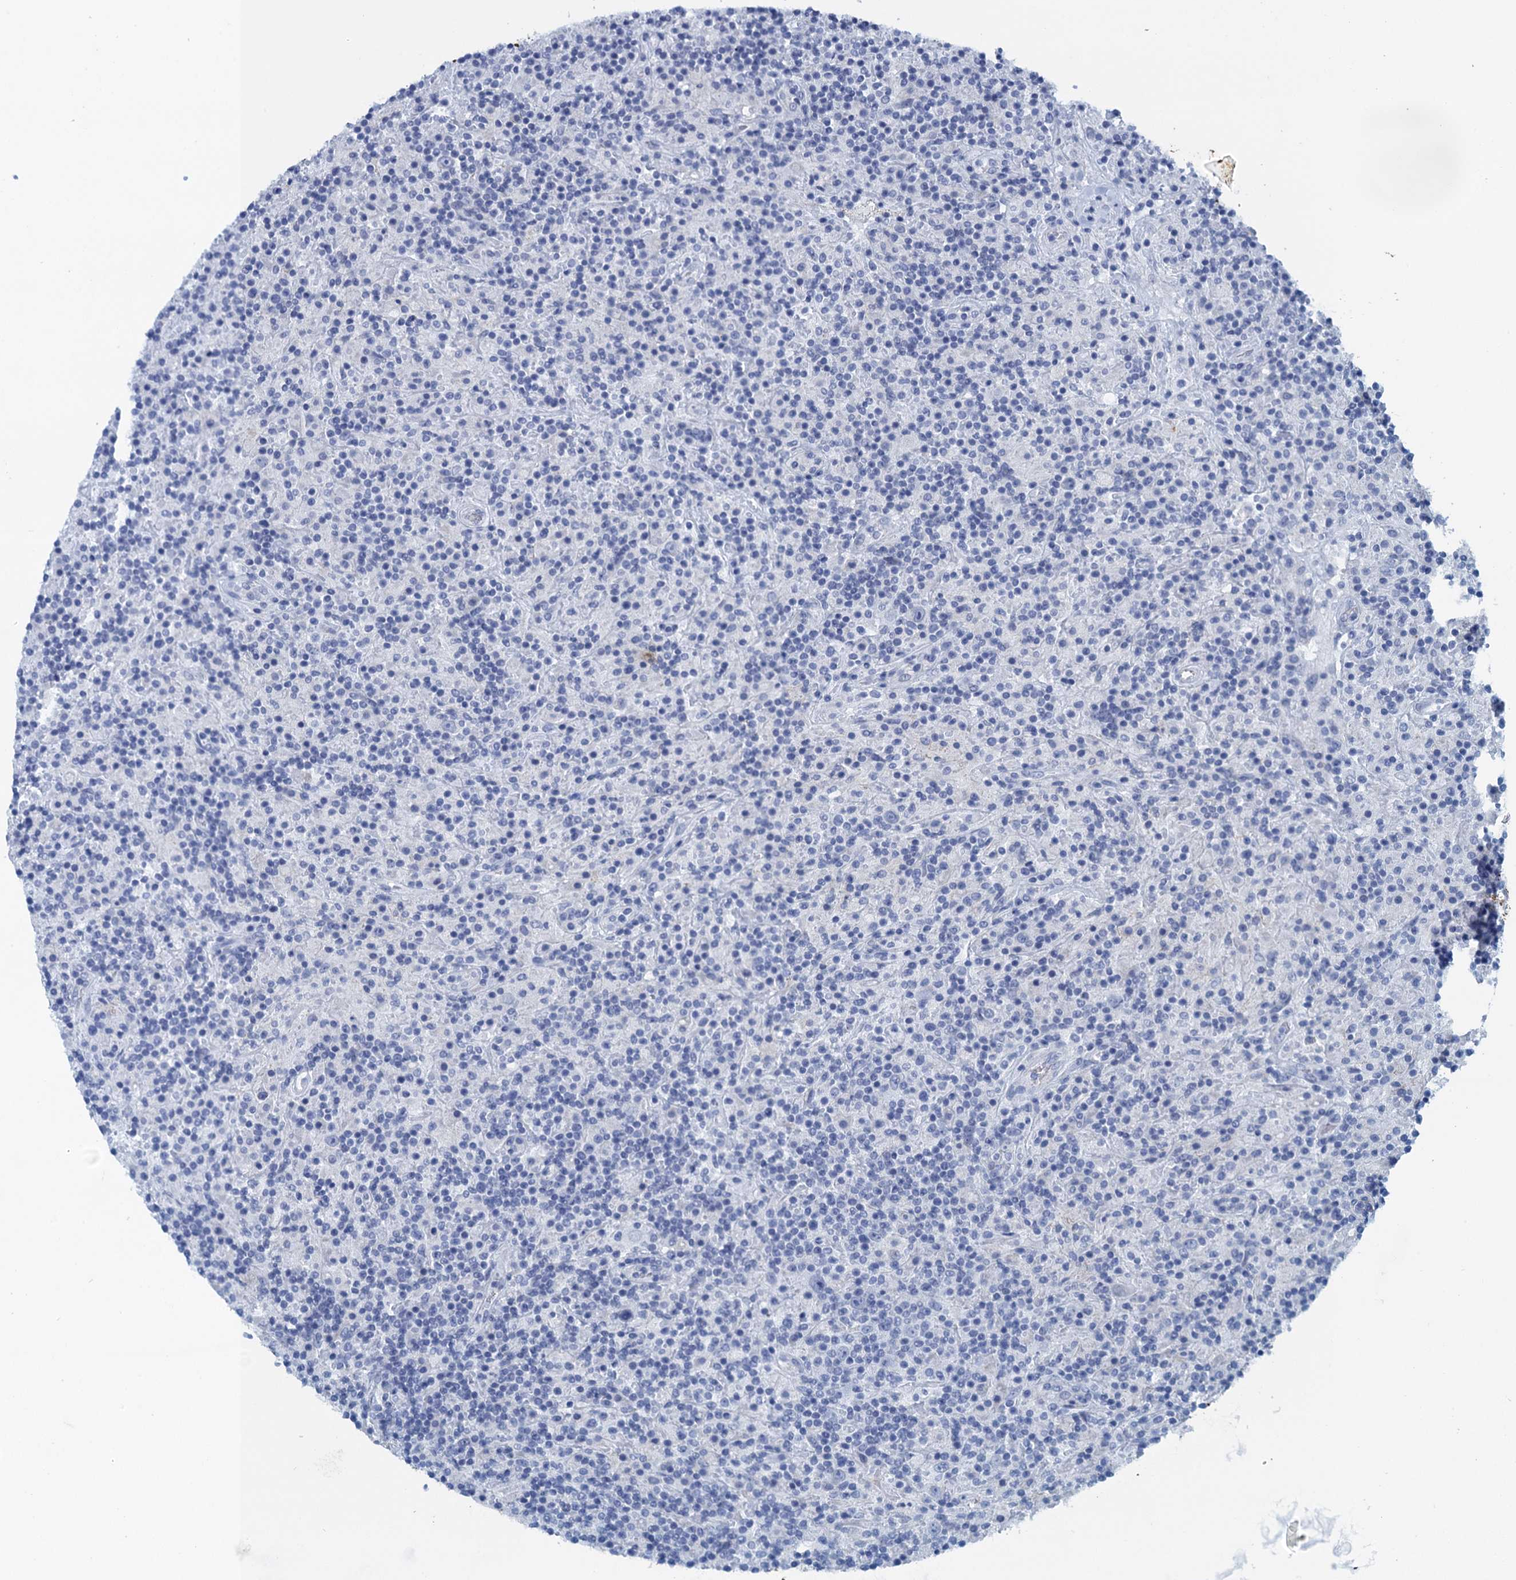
{"staining": {"intensity": "negative", "quantity": "none", "location": "none"}, "tissue": "lymphoma", "cell_type": "Tumor cells", "image_type": "cancer", "snomed": [{"axis": "morphology", "description": "Hodgkin's disease, NOS"}, {"axis": "topography", "description": "Lymph node"}], "caption": "The photomicrograph displays no staining of tumor cells in Hodgkin's disease.", "gene": "SCEL", "patient": {"sex": "male", "age": 70}}